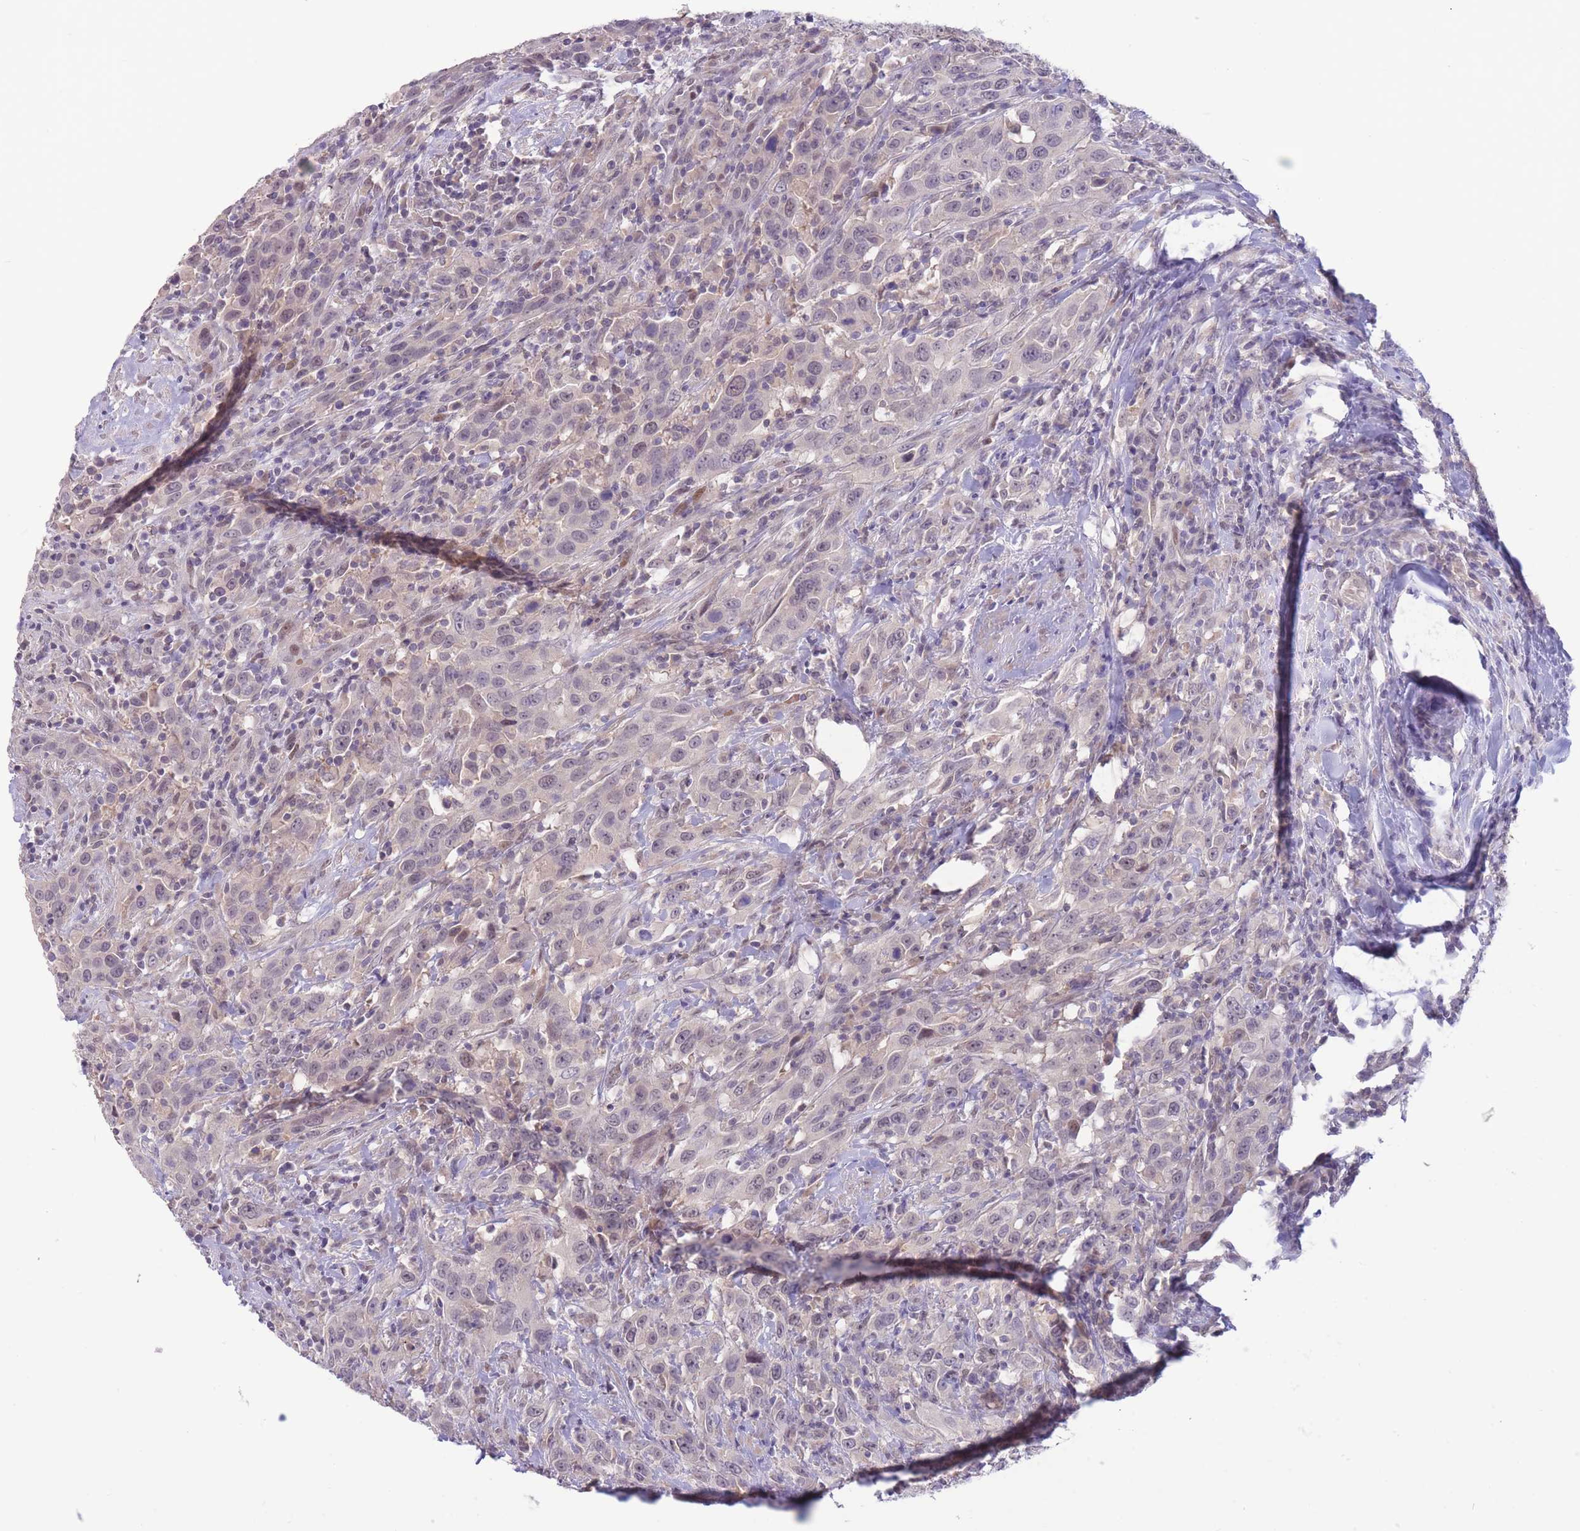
{"staining": {"intensity": "negative", "quantity": "none", "location": "none"}, "tissue": "urothelial cancer", "cell_type": "Tumor cells", "image_type": "cancer", "snomed": [{"axis": "morphology", "description": "Urothelial carcinoma, High grade"}, {"axis": "topography", "description": "Urinary bladder"}], "caption": "Immunohistochemistry micrograph of neoplastic tissue: high-grade urothelial carcinoma stained with DAB (3,3'-diaminobenzidine) displays no significant protein expression in tumor cells.", "gene": "FBXO46", "patient": {"sex": "male", "age": 61}}